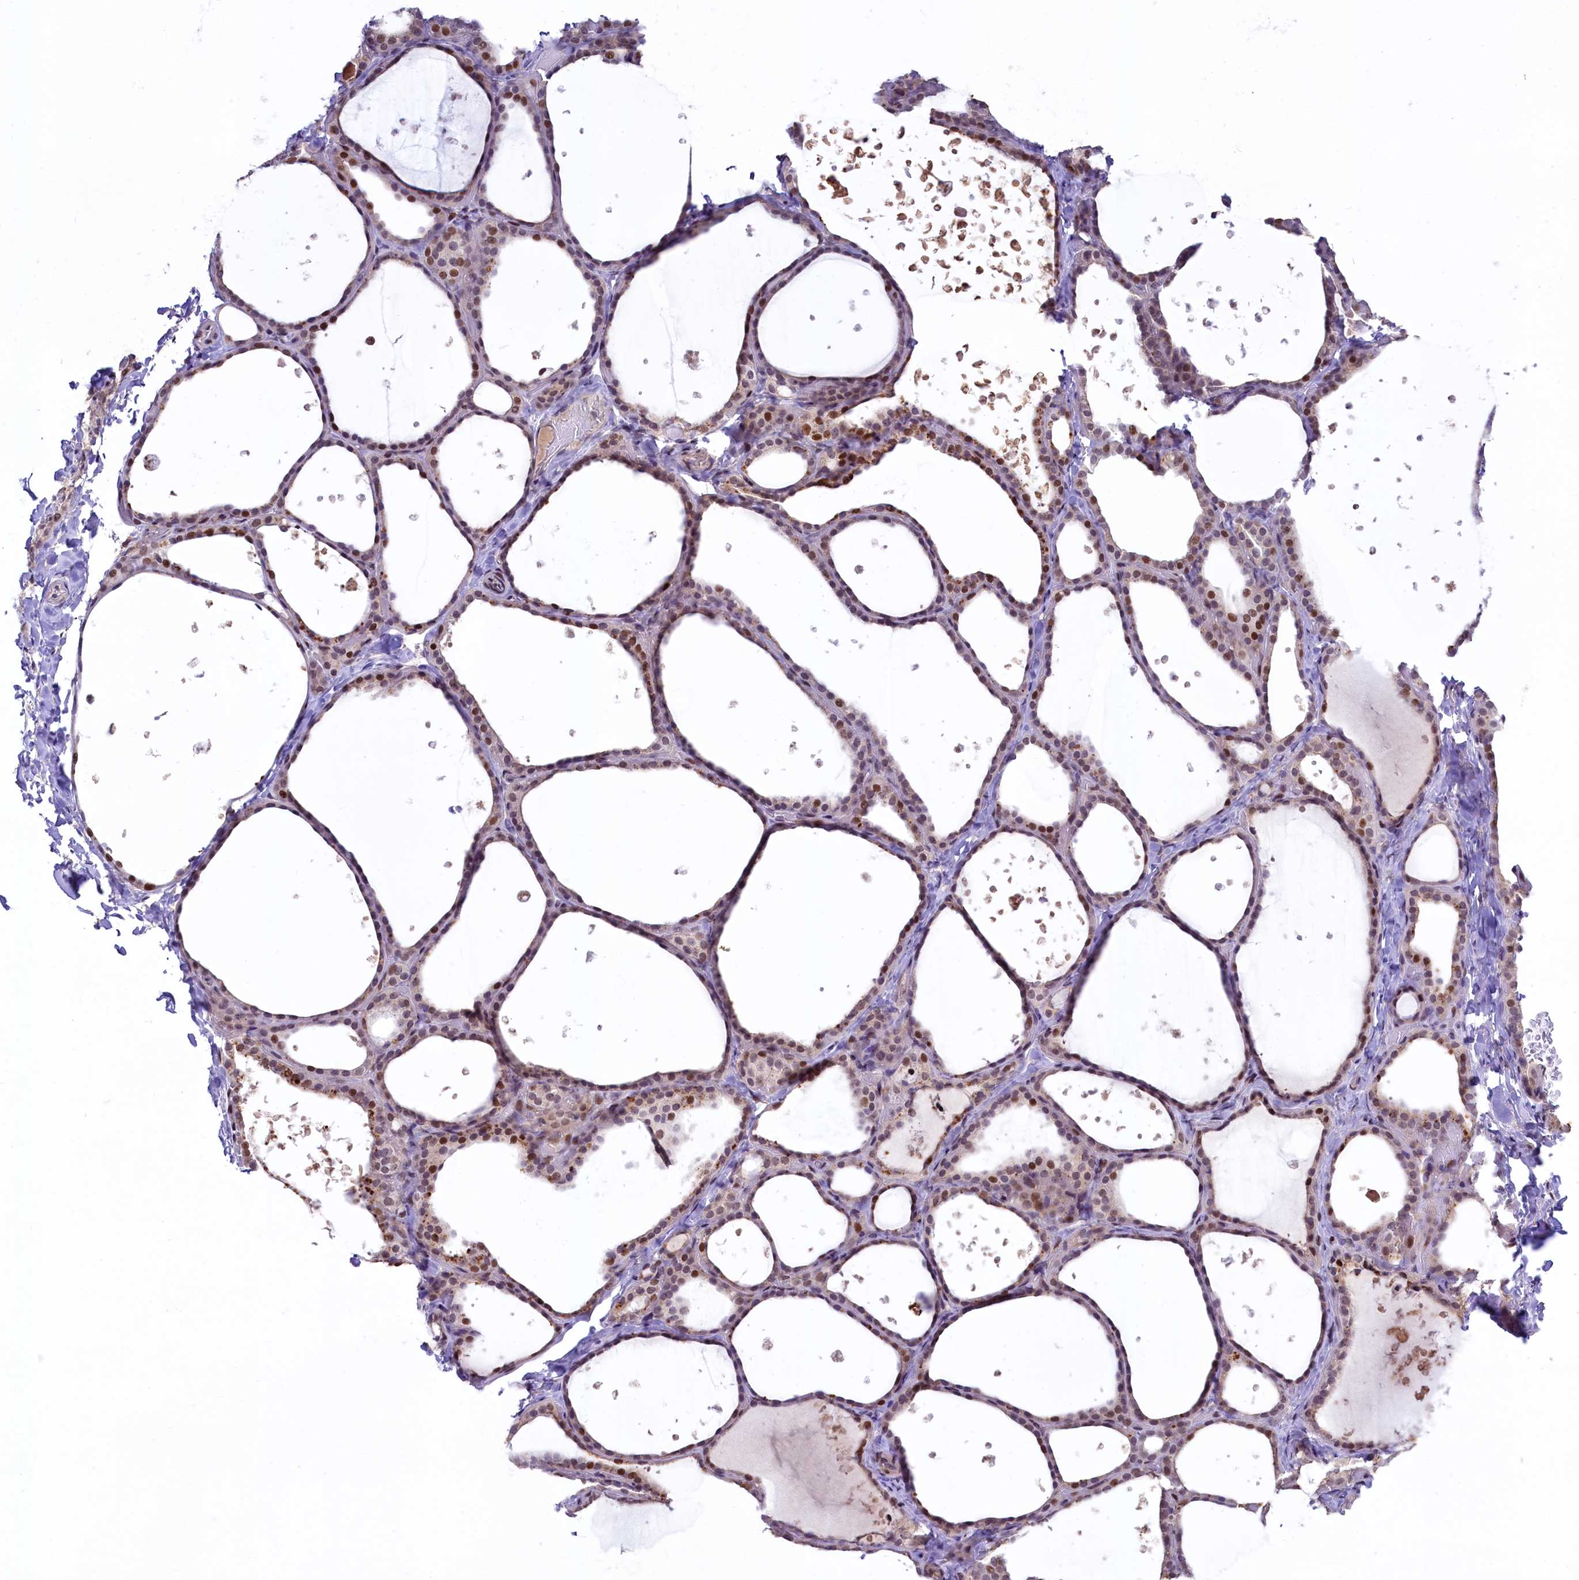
{"staining": {"intensity": "moderate", "quantity": "25%-75%", "location": "nuclear"}, "tissue": "thyroid gland", "cell_type": "Glandular cells", "image_type": "normal", "snomed": [{"axis": "morphology", "description": "Normal tissue, NOS"}, {"axis": "topography", "description": "Thyroid gland"}], "caption": "Immunohistochemical staining of benign human thyroid gland exhibits medium levels of moderate nuclear staining in about 25%-75% of glandular cells.", "gene": "ANKS3", "patient": {"sex": "female", "age": 44}}